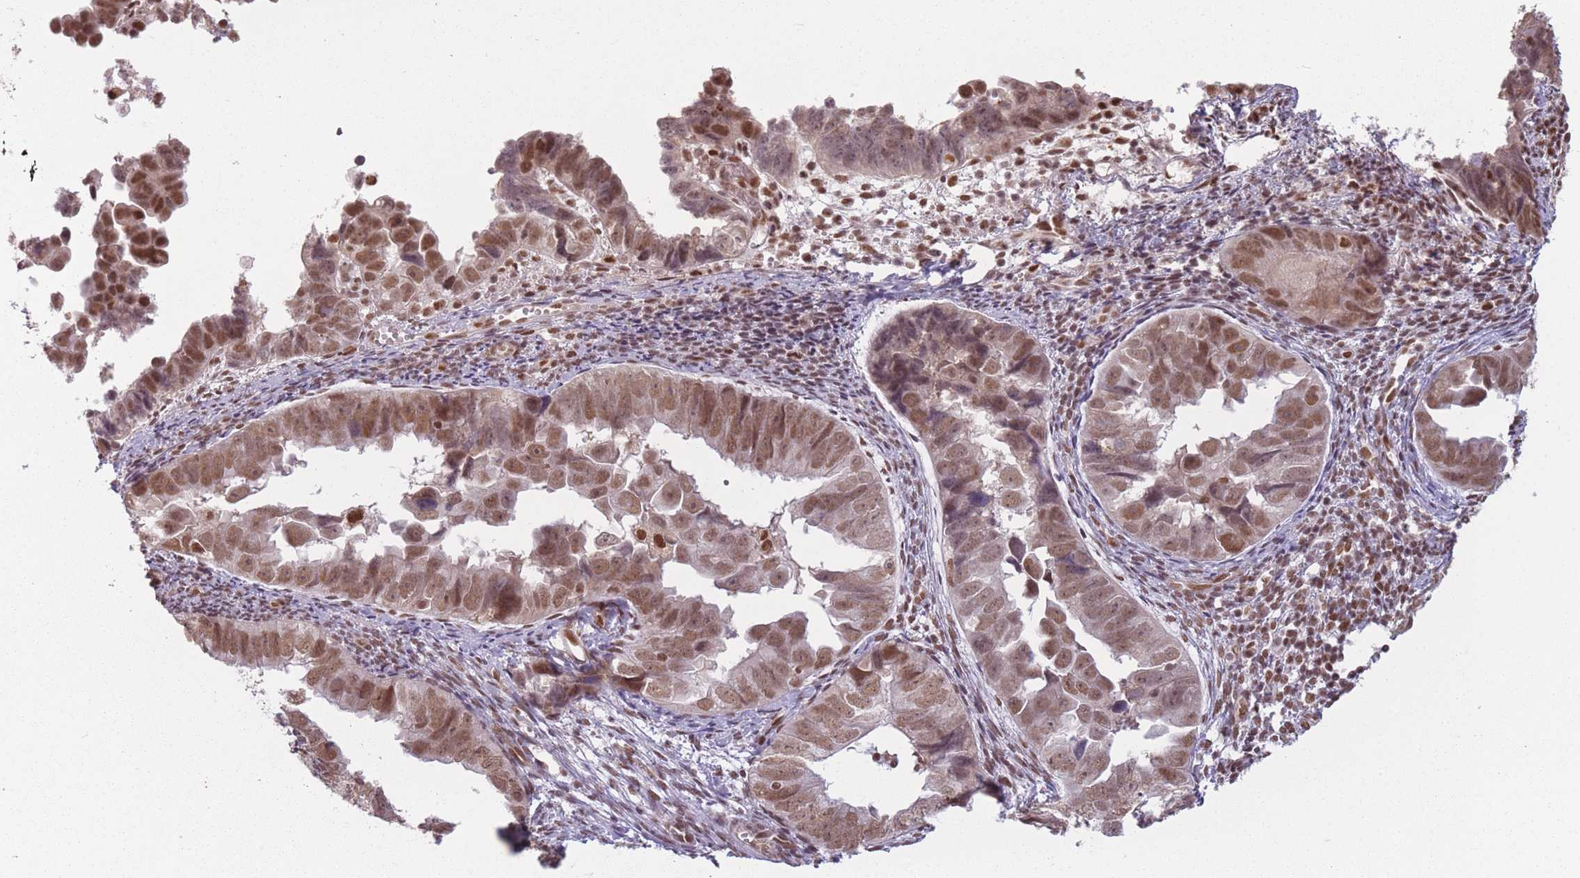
{"staining": {"intensity": "moderate", "quantity": ">75%", "location": "nuclear"}, "tissue": "endometrial cancer", "cell_type": "Tumor cells", "image_type": "cancer", "snomed": [{"axis": "morphology", "description": "Adenocarcinoma, NOS"}, {"axis": "topography", "description": "Endometrium"}], "caption": "There is medium levels of moderate nuclear expression in tumor cells of endometrial cancer (adenocarcinoma), as demonstrated by immunohistochemical staining (brown color).", "gene": "SUPT6H", "patient": {"sex": "female", "age": 75}}